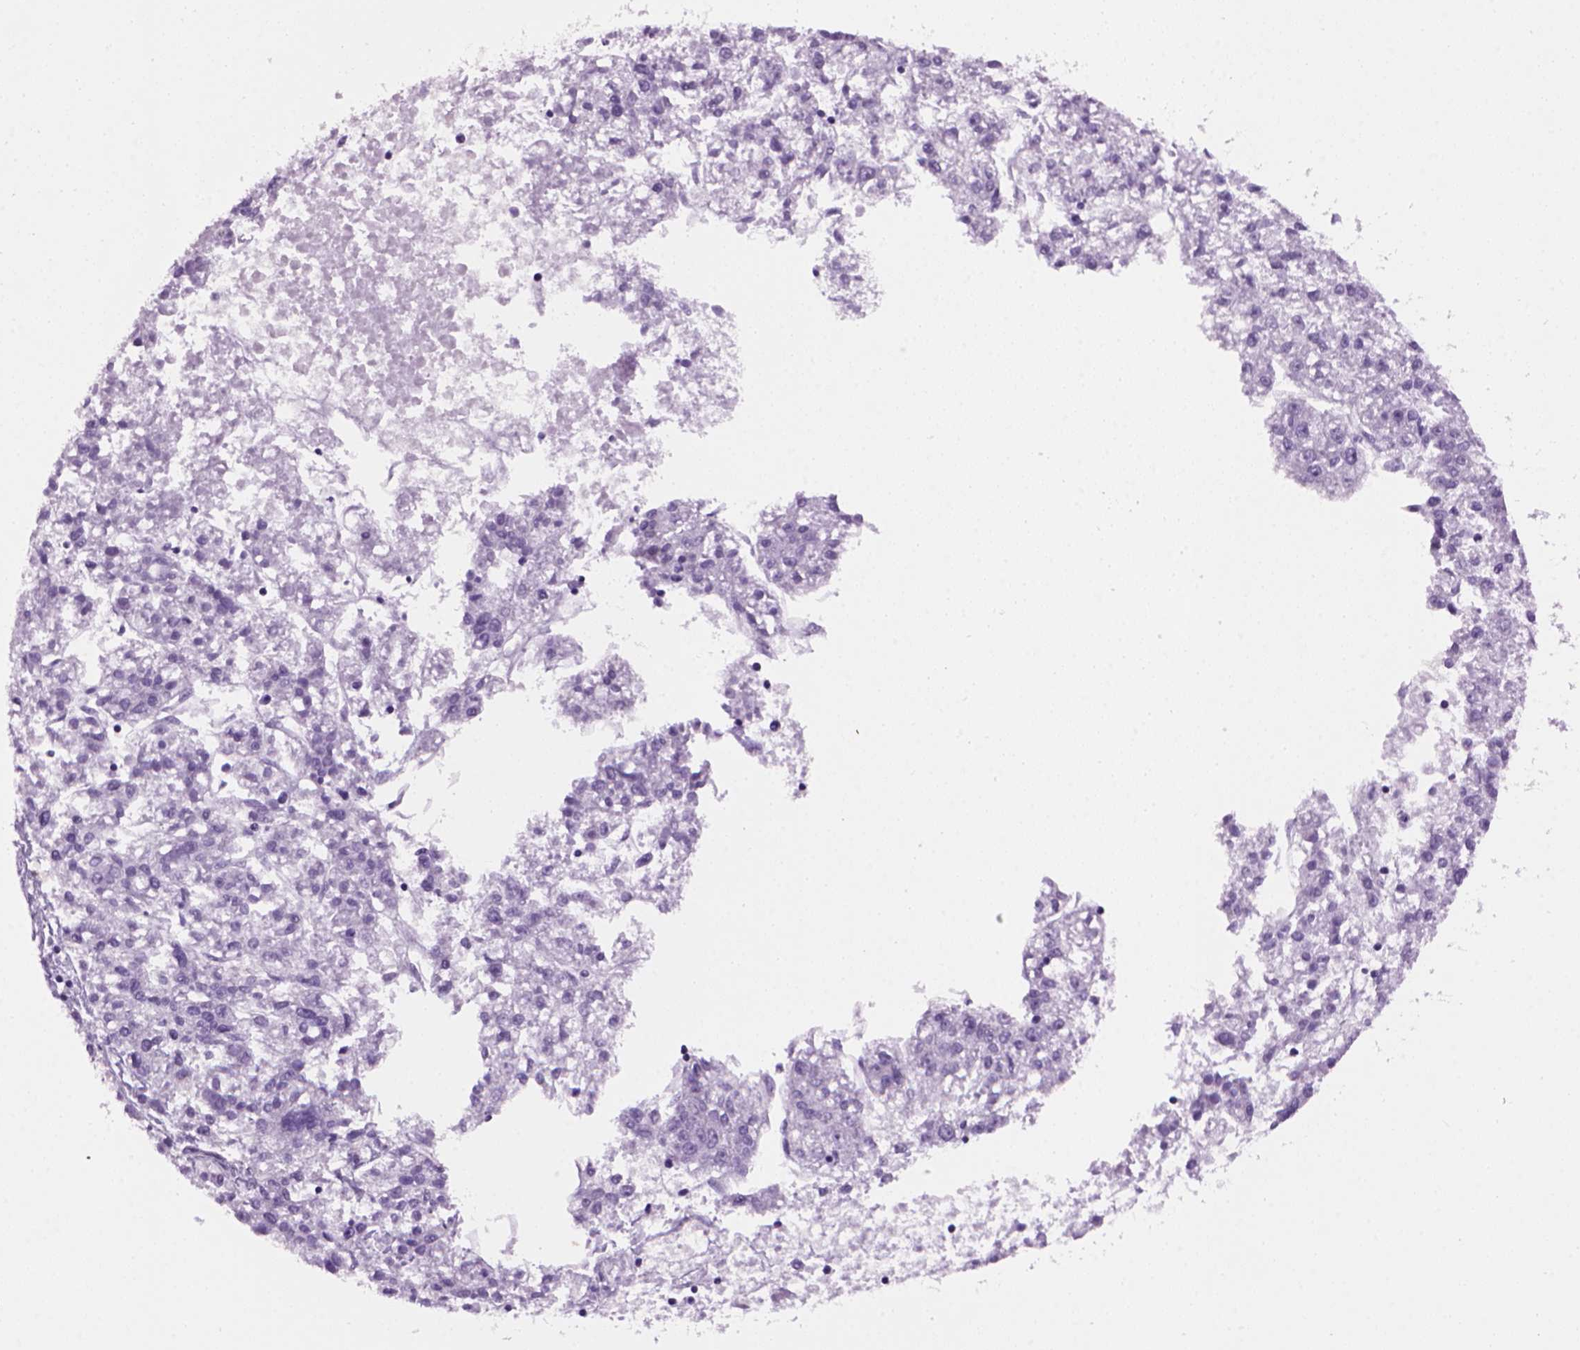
{"staining": {"intensity": "negative", "quantity": "none", "location": "none"}, "tissue": "liver cancer", "cell_type": "Tumor cells", "image_type": "cancer", "snomed": [{"axis": "morphology", "description": "Carcinoma, Hepatocellular, NOS"}, {"axis": "topography", "description": "Liver"}], "caption": "Immunohistochemistry (IHC) of hepatocellular carcinoma (liver) shows no expression in tumor cells.", "gene": "MZB1", "patient": {"sex": "male", "age": 56}}